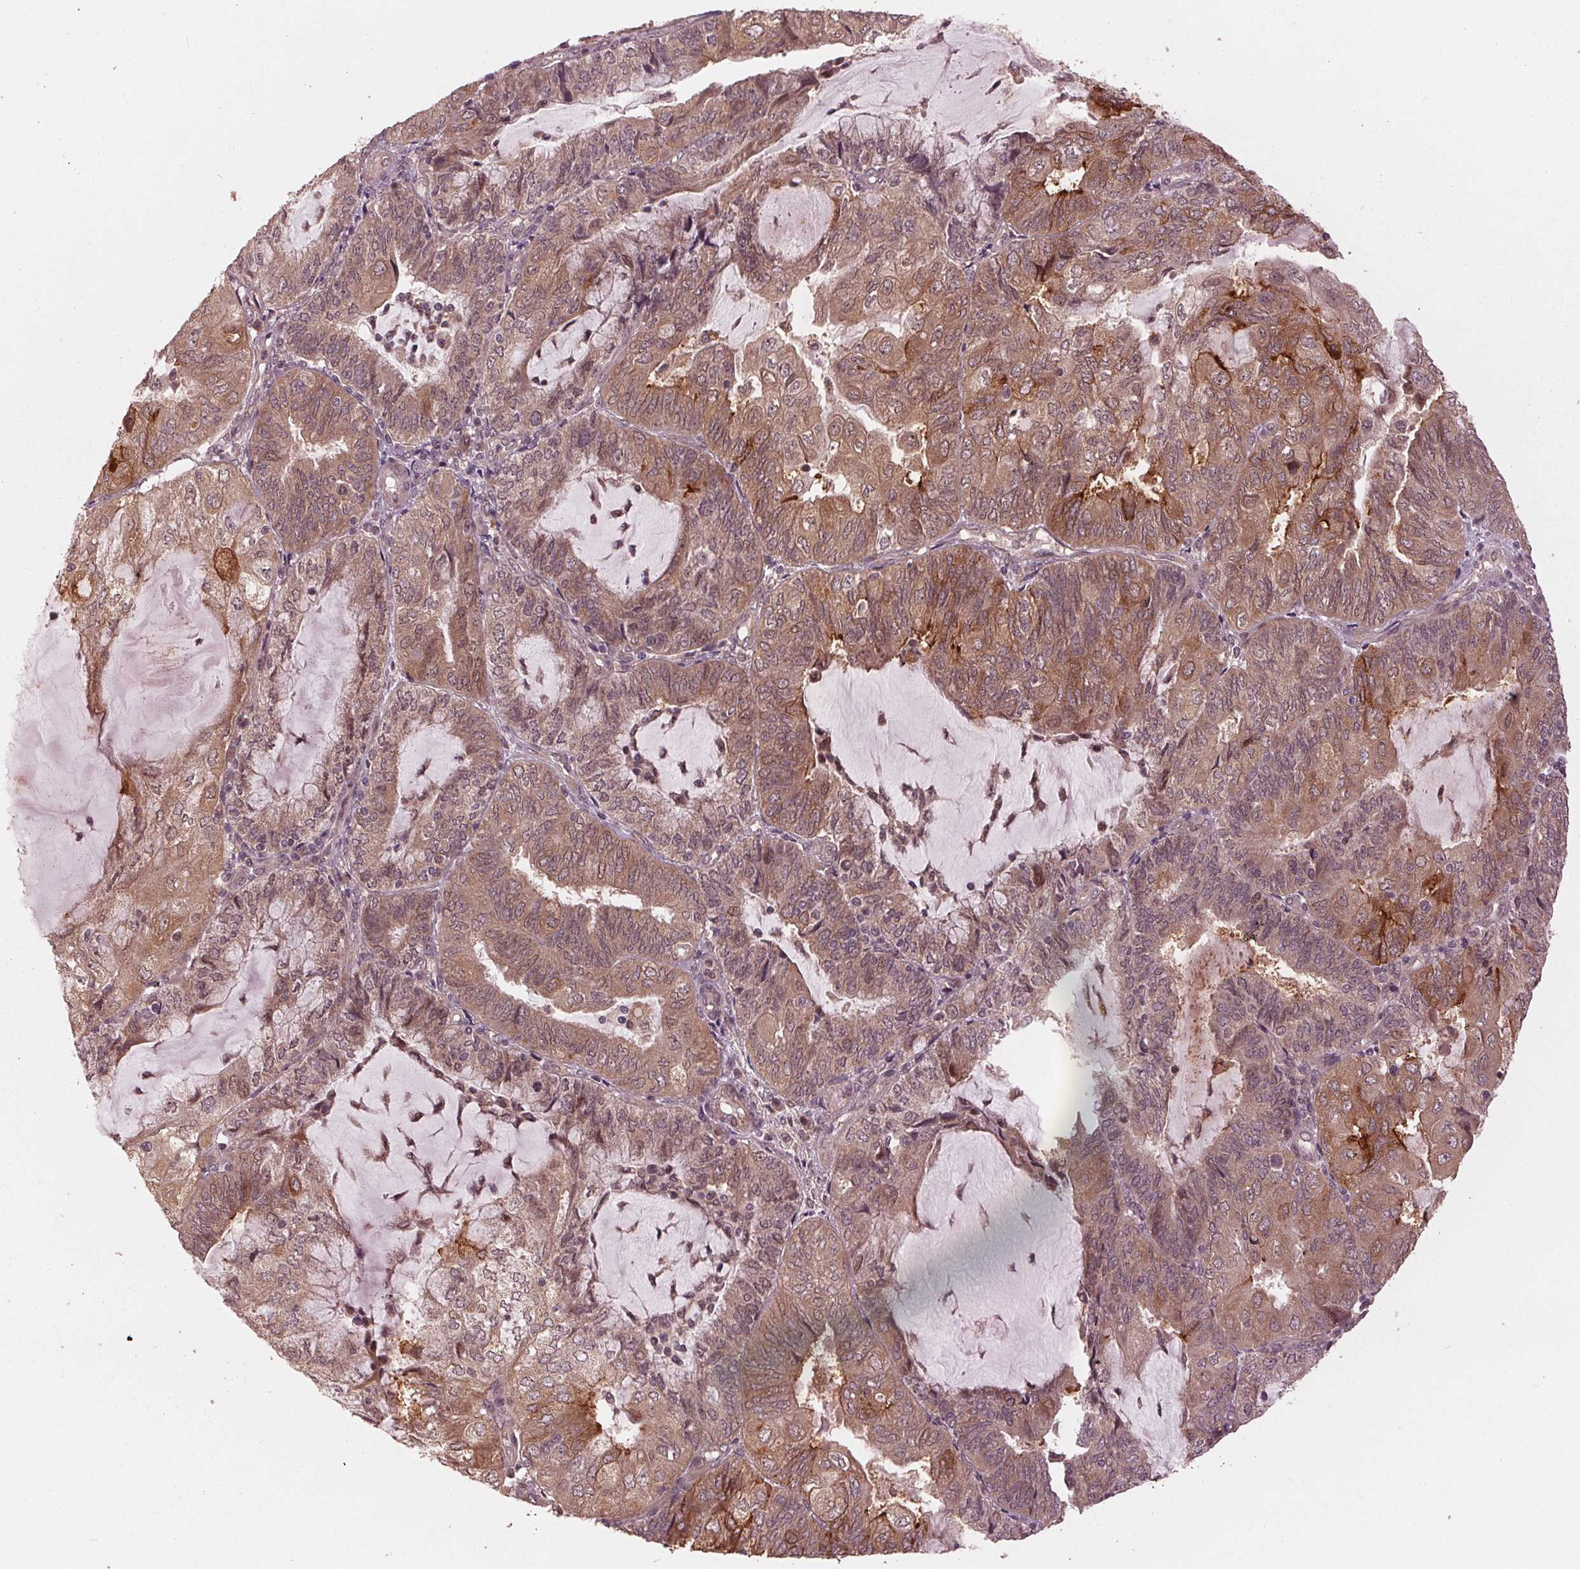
{"staining": {"intensity": "moderate", "quantity": ">75%", "location": "cytoplasmic/membranous,nuclear"}, "tissue": "endometrial cancer", "cell_type": "Tumor cells", "image_type": "cancer", "snomed": [{"axis": "morphology", "description": "Adenocarcinoma, NOS"}, {"axis": "topography", "description": "Endometrium"}], "caption": "A medium amount of moderate cytoplasmic/membranous and nuclear expression is appreciated in about >75% of tumor cells in endometrial cancer (adenocarcinoma) tissue.", "gene": "ZNF471", "patient": {"sex": "female", "age": 81}}